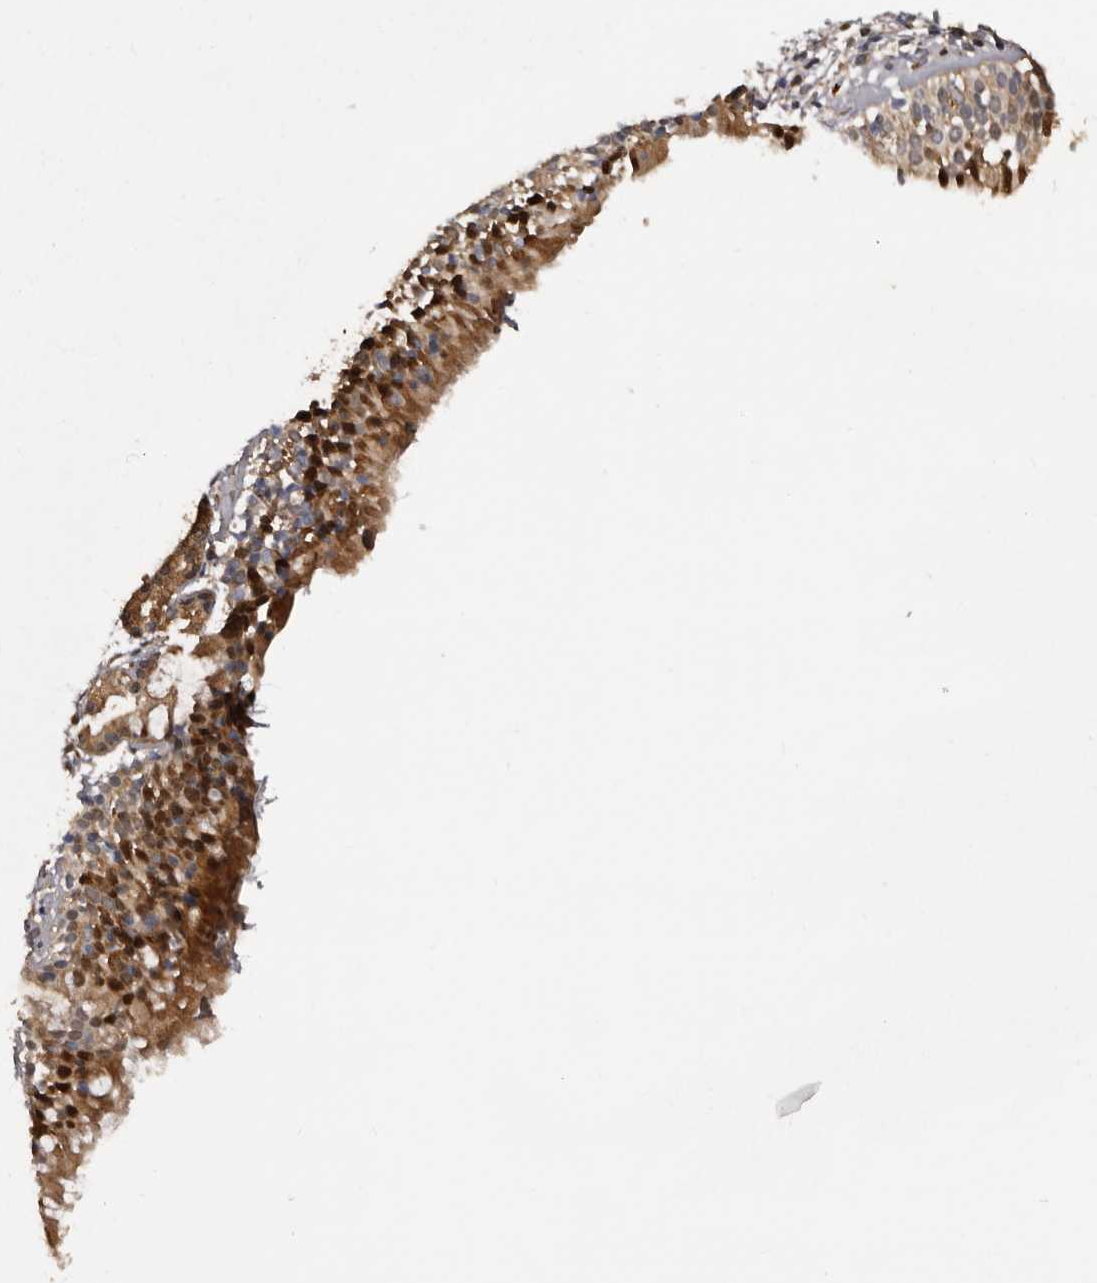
{"staining": {"intensity": "moderate", "quantity": ">75%", "location": "cytoplasmic/membranous,nuclear"}, "tissue": "nasopharynx", "cell_type": "Respiratory epithelial cells", "image_type": "normal", "snomed": [{"axis": "morphology", "description": "Normal tissue, NOS"}, {"axis": "morphology", "description": "Inflammation, NOS"}, {"axis": "topography", "description": "Nasopharynx"}], "caption": "Immunohistochemical staining of unremarkable nasopharynx displays >75% levels of moderate cytoplasmic/membranous,nuclear protein positivity in about >75% of respiratory epithelial cells.", "gene": "SERTAD4", "patient": {"sex": "female", "age": 19}}